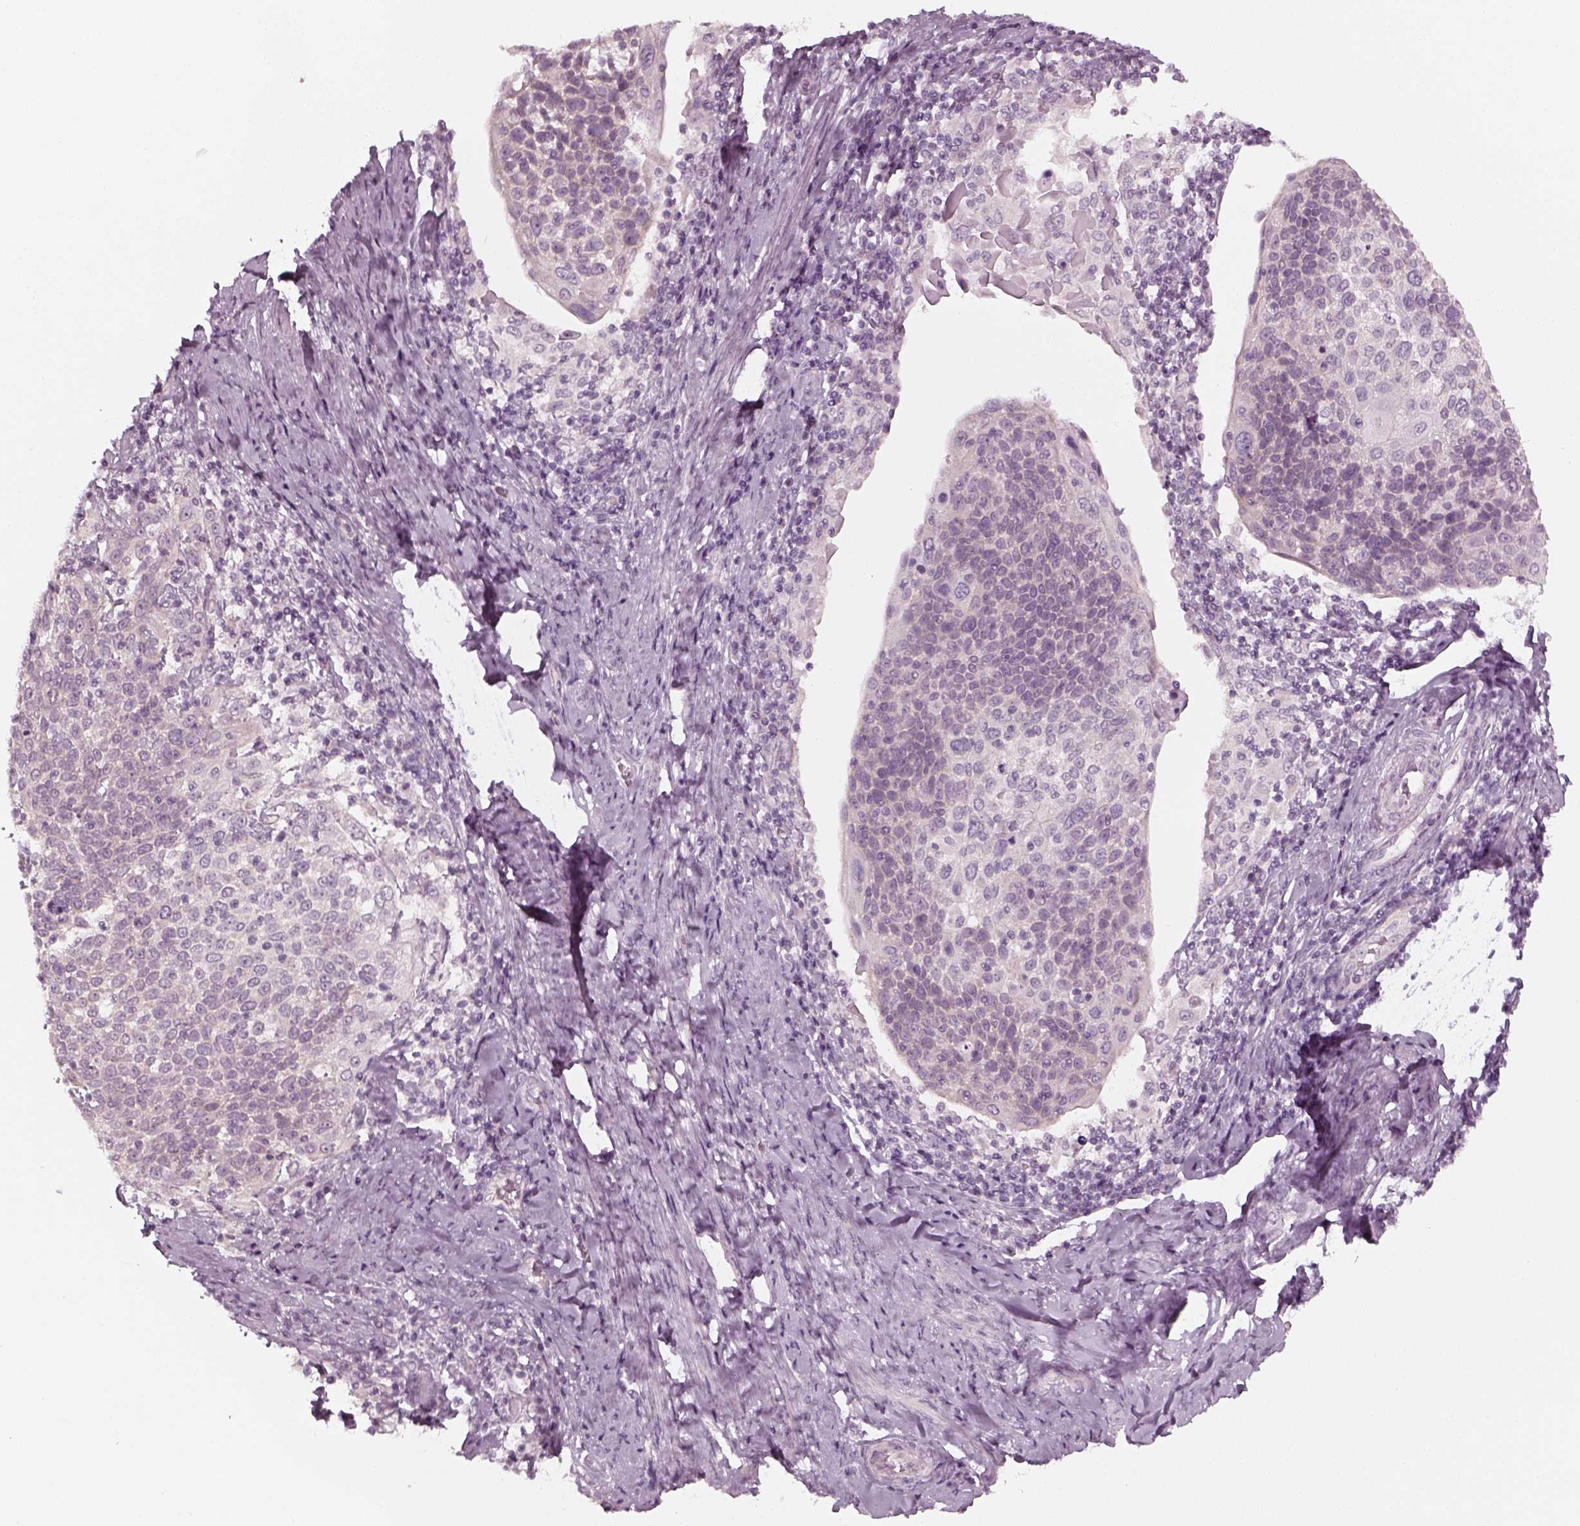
{"staining": {"intensity": "negative", "quantity": "none", "location": "none"}, "tissue": "cervical cancer", "cell_type": "Tumor cells", "image_type": "cancer", "snomed": [{"axis": "morphology", "description": "Squamous cell carcinoma, NOS"}, {"axis": "topography", "description": "Cervix"}], "caption": "A high-resolution photomicrograph shows immunohistochemistry (IHC) staining of cervical cancer, which displays no significant positivity in tumor cells.", "gene": "PNMT", "patient": {"sex": "female", "age": 61}}